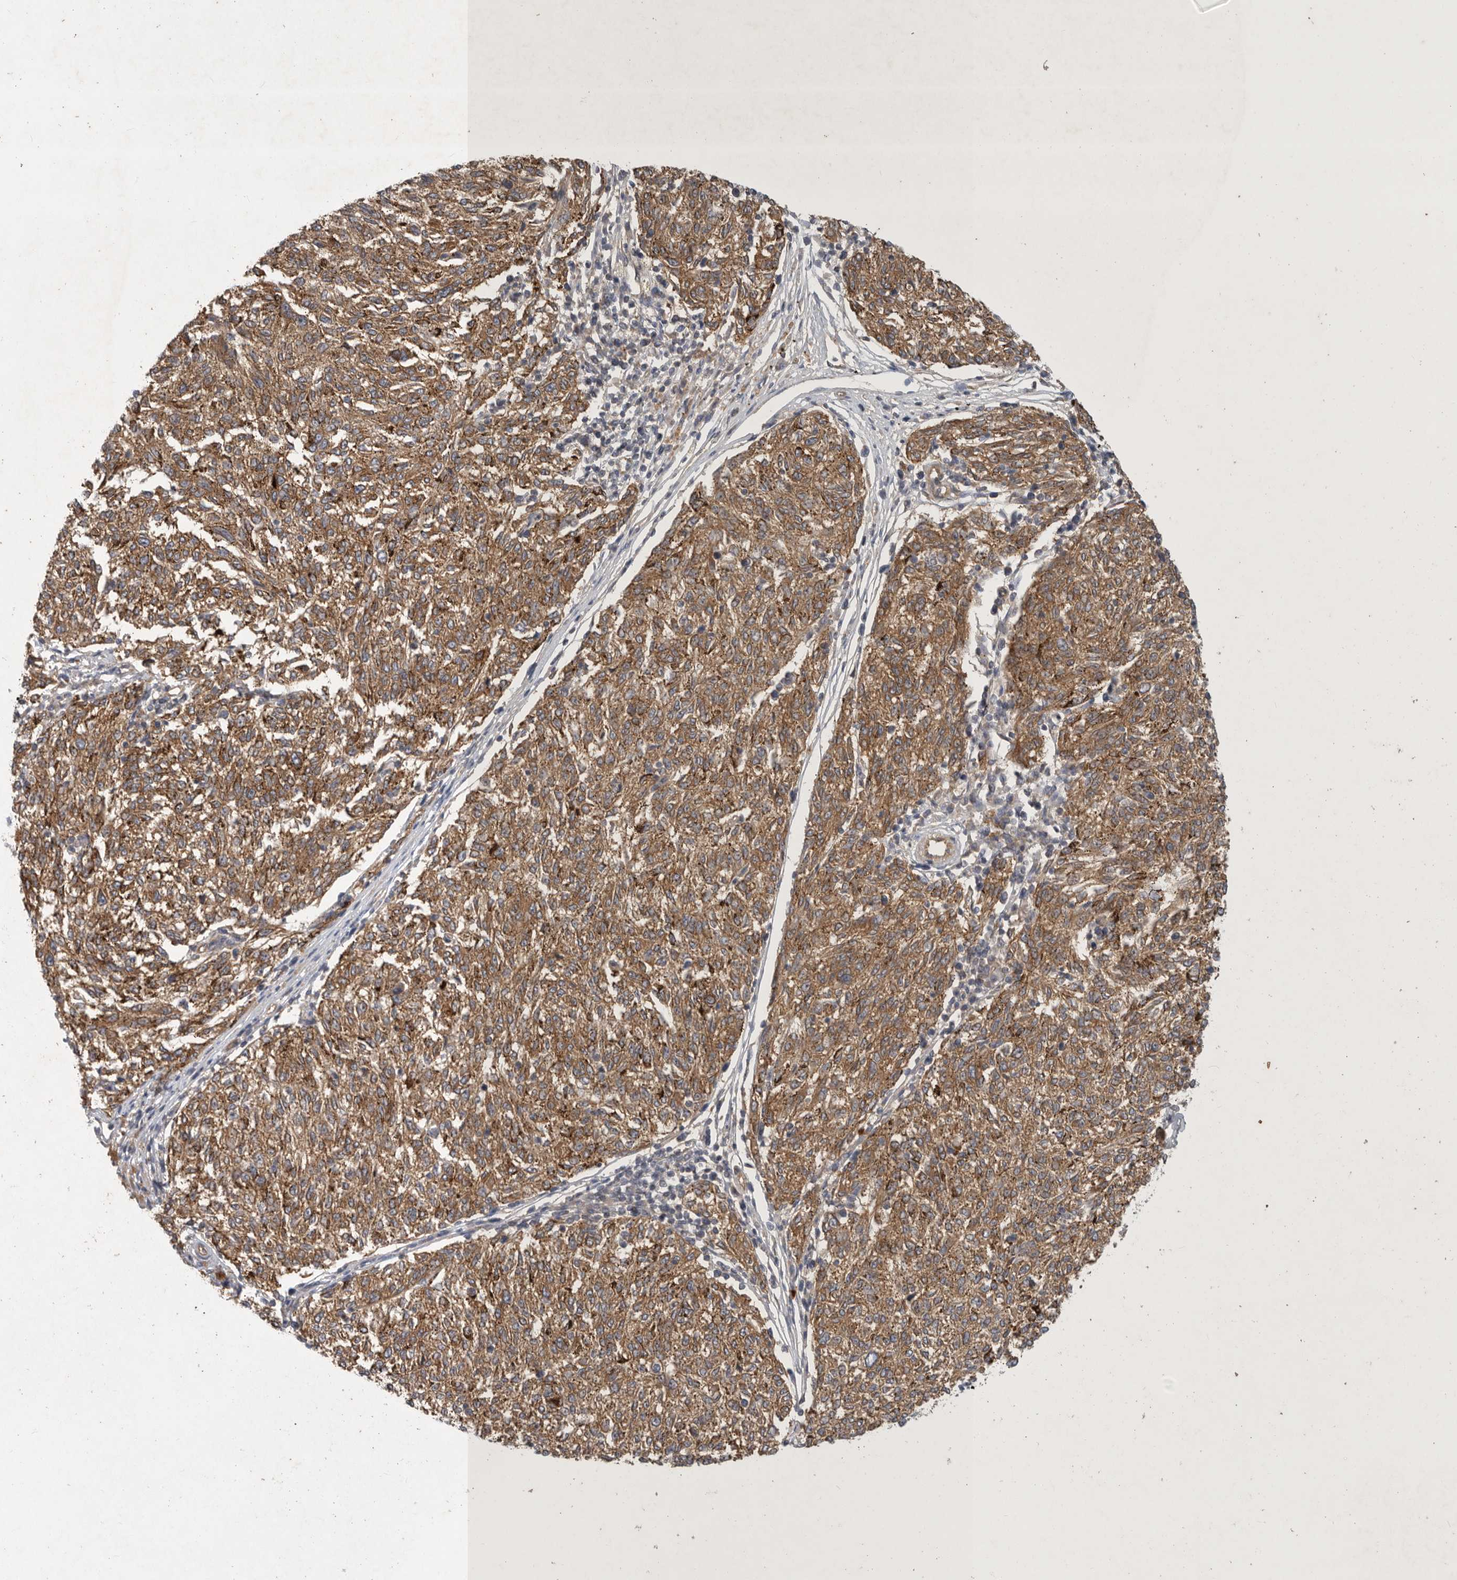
{"staining": {"intensity": "moderate", "quantity": ">75%", "location": "cytoplasmic/membranous"}, "tissue": "melanoma", "cell_type": "Tumor cells", "image_type": "cancer", "snomed": [{"axis": "morphology", "description": "Malignant melanoma, NOS"}, {"axis": "topography", "description": "Skin"}], "caption": "IHC image of human malignant melanoma stained for a protein (brown), which reveals medium levels of moderate cytoplasmic/membranous positivity in approximately >75% of tumor cells.", "gene": "MLPH", "patient": {"sex": "female", "age": 72}}